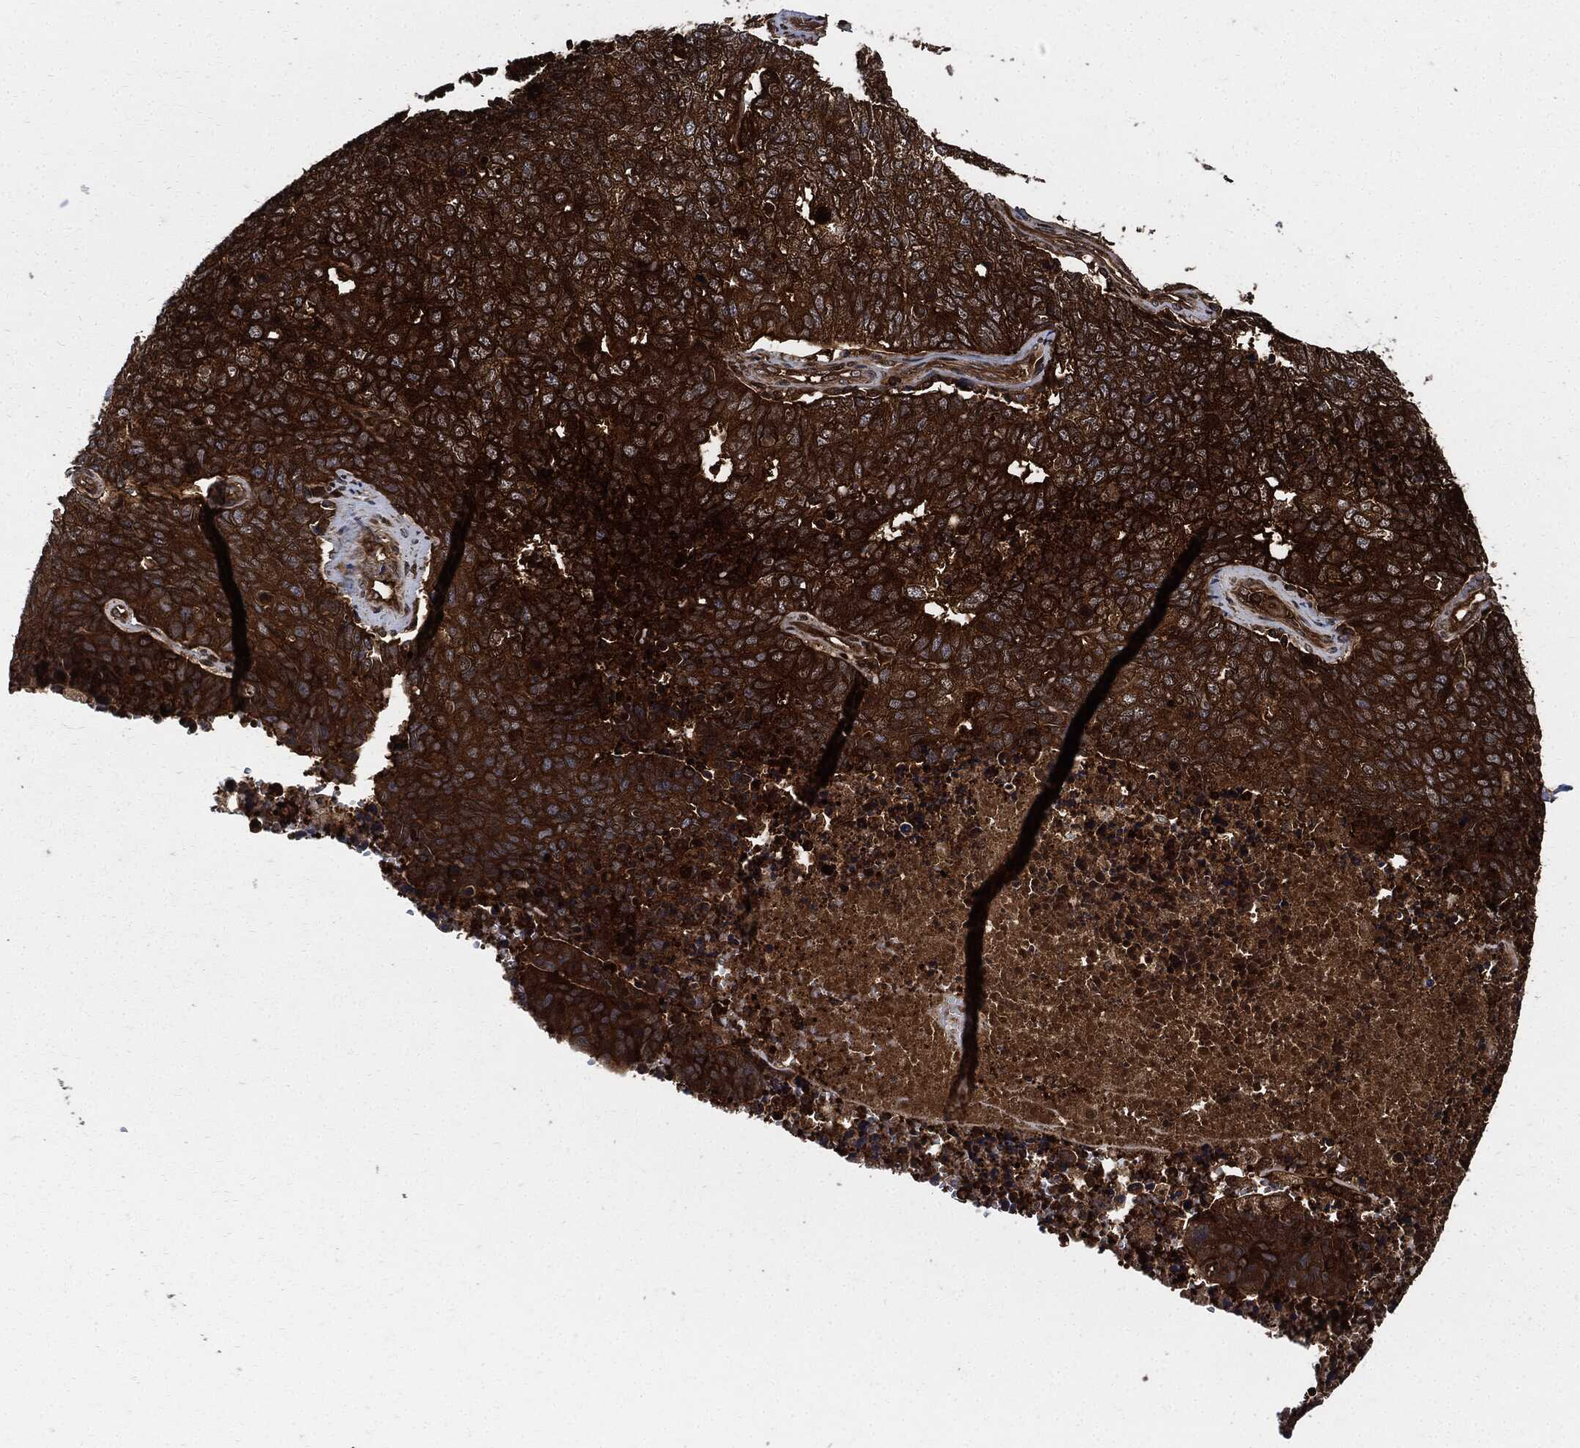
{"staining": {"intensity": "strong", "quantity": ">75%", "location": "cytoplasmic/membranous"}, "tissue": "cervical cancer", "cell_type": "Tumor cells", "image_type": "cancer", "snomed": [{"axis": "morphology", "description": "Squamous cell carcinoma, NOS"}, {"axis": "topography", "description": "Cervix"}], "caption": "Squamous cell carcinoma (cervical) was stained to show a protein in brown. There is high levels of strong cytoplasmic/membranous staining in approximately >75% of tumor cells. (DAB (3,3'-diaminobenzidine) = brown stain, brightfield microscopy at high magnification).", "gene": "XPNPEP1", "patient": {"sex": "female", "age": 63}}